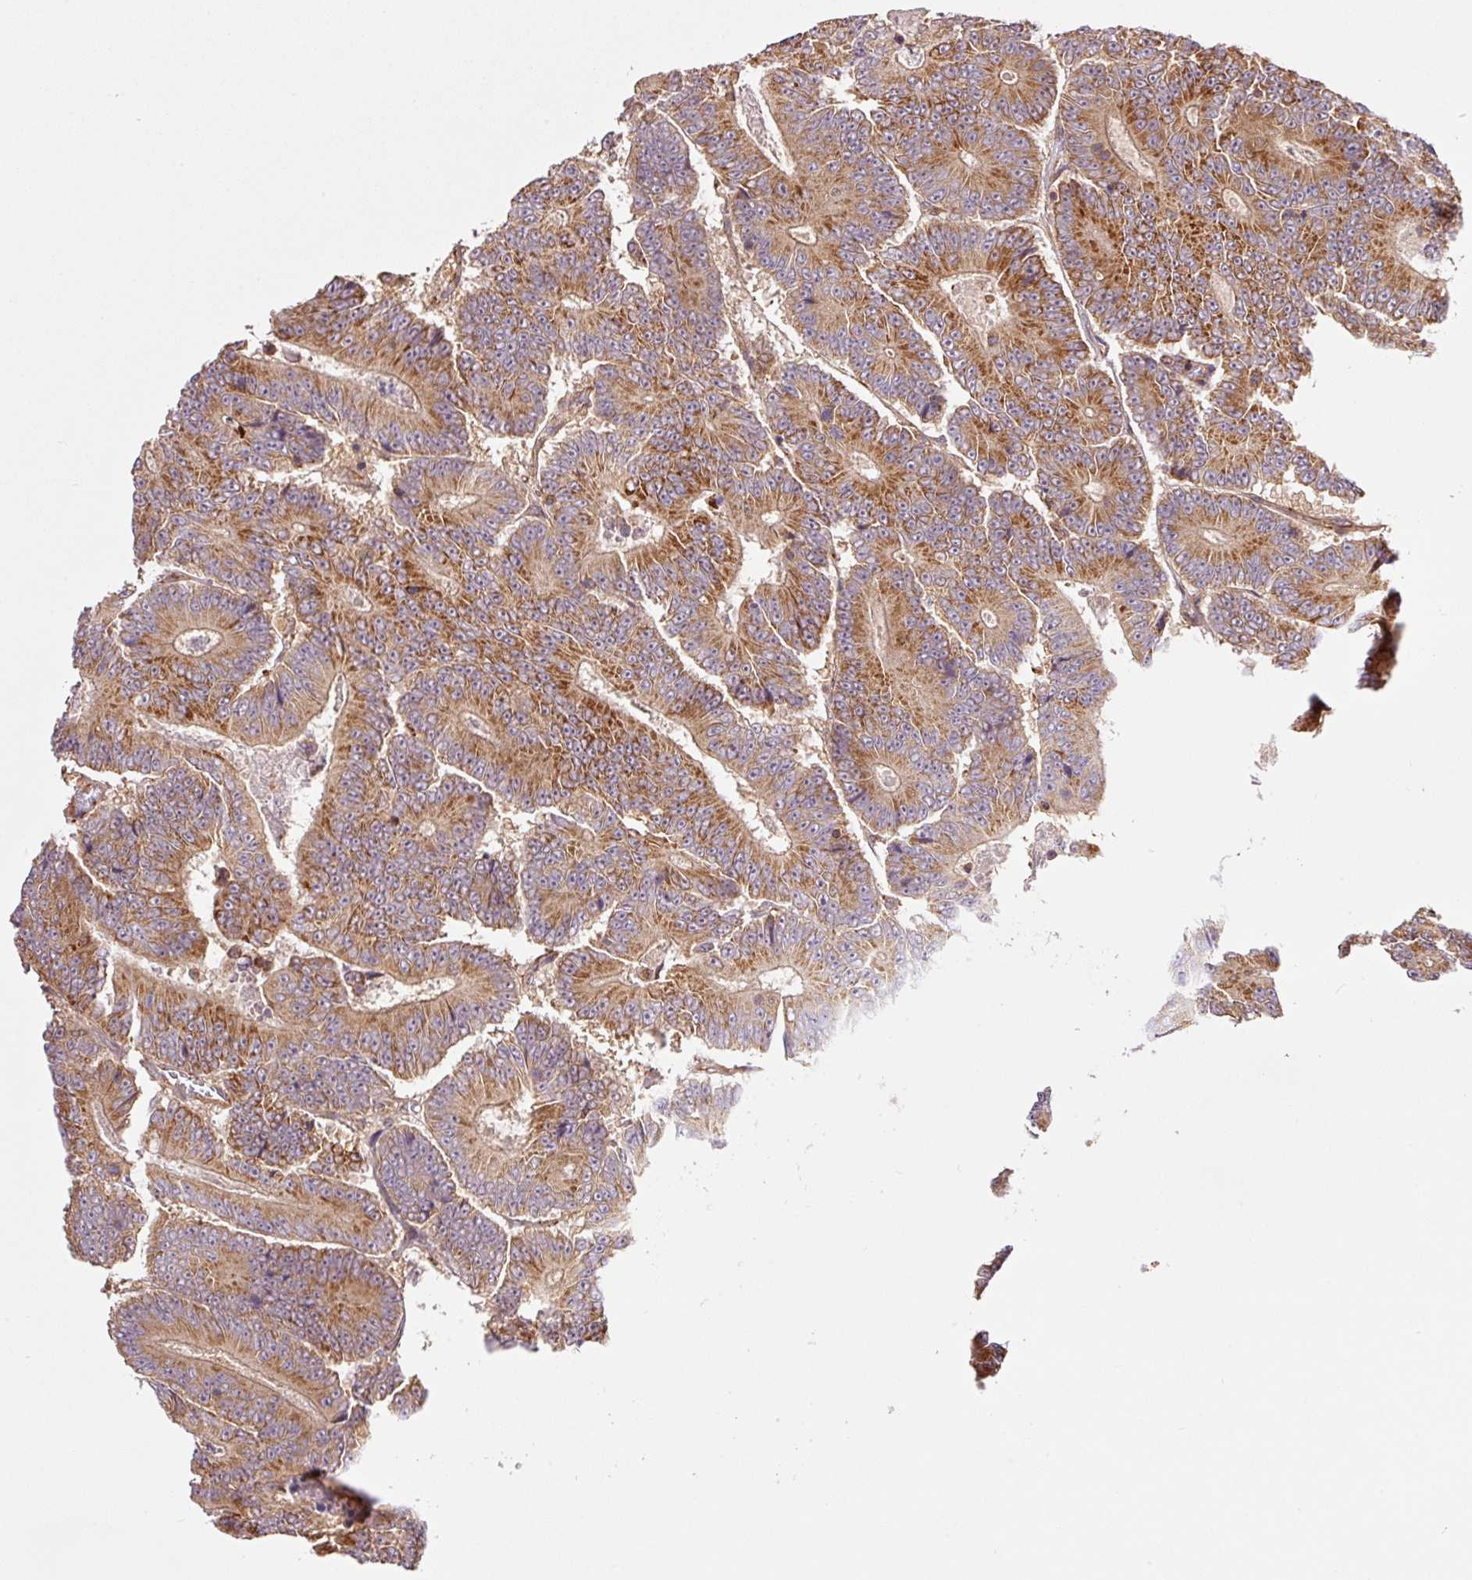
{"staining": {"intensity": "strong", "quantity": ">75%", "location": "cytoplasmic/membranous"}, "tissue": "colorectal cancer", "cell_type": "Tumor cells", "image_type": "cancer", "snomed": [{"axis": "morphology", "description": "Adenocarcinoma, NOS"}, {"axis": "topography", "description": "Colon"}], "caption": "Protein analysis of colorectal cancer (adenocarcinoma) tissue demonstrates strong cytoplasmic/membranous positivity in approximately >75% of tumor cells.", "gene": "PCK2", "patient": {"sex": "male", "age": 83}}